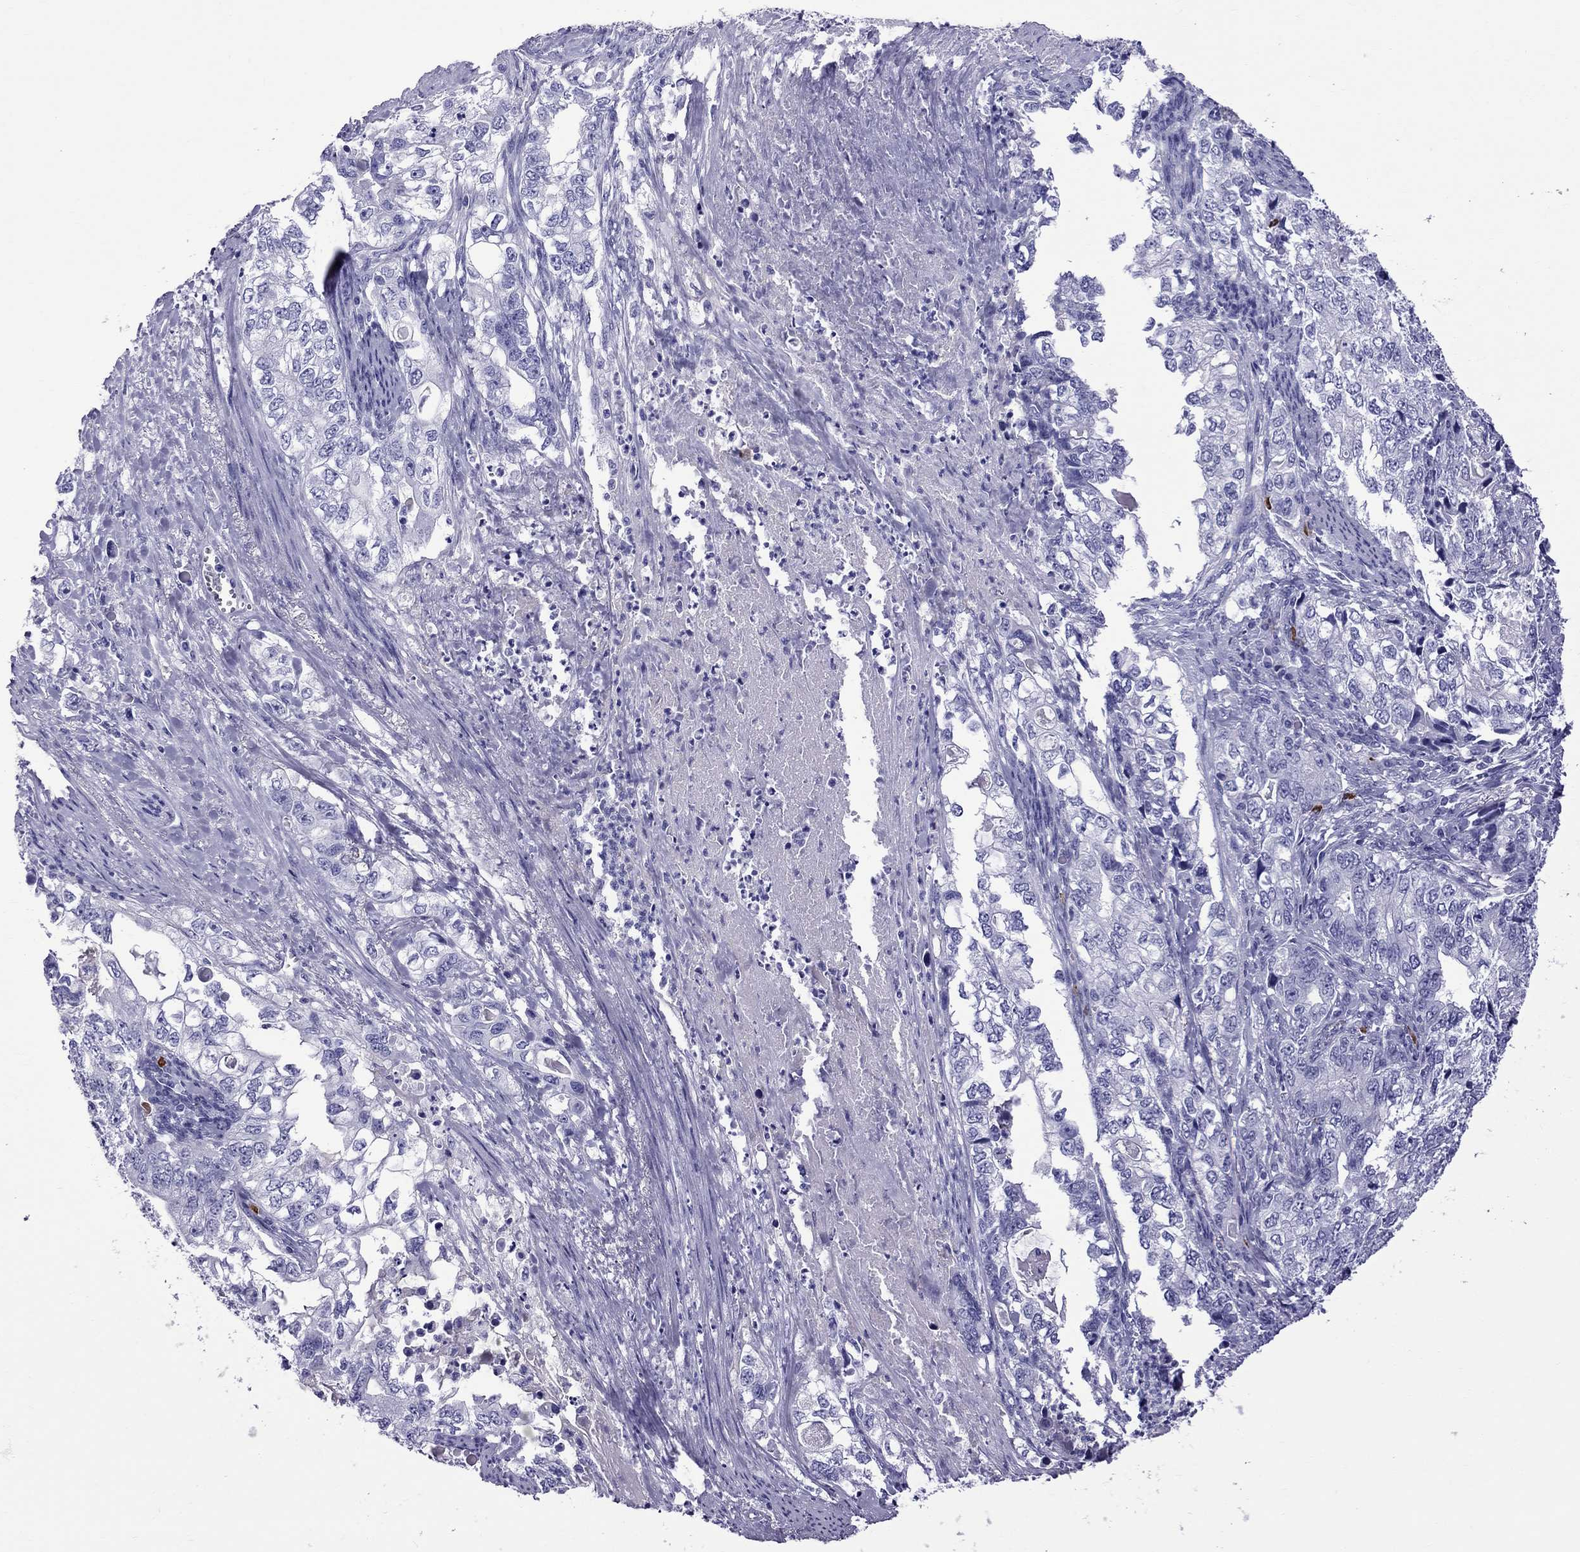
{"staining": {"intensity": "negative", "quantity": "none", "location": "none"}, "tissue": "stomach cancer", "cell_type": "Tumor cells", "image_type": "cancer", "snomed": [{"axis": "morphology", "description": "Adenocarcinoma, NOS"}, {"axis": "topography", "description": "Stomach, lower"}], "caption": "Stomach adenocarcinoma stained for a protein using IHC shows no staining tumor cells.", "gene": "SCART1", "patient": {"sex": "female", "age": 72}}